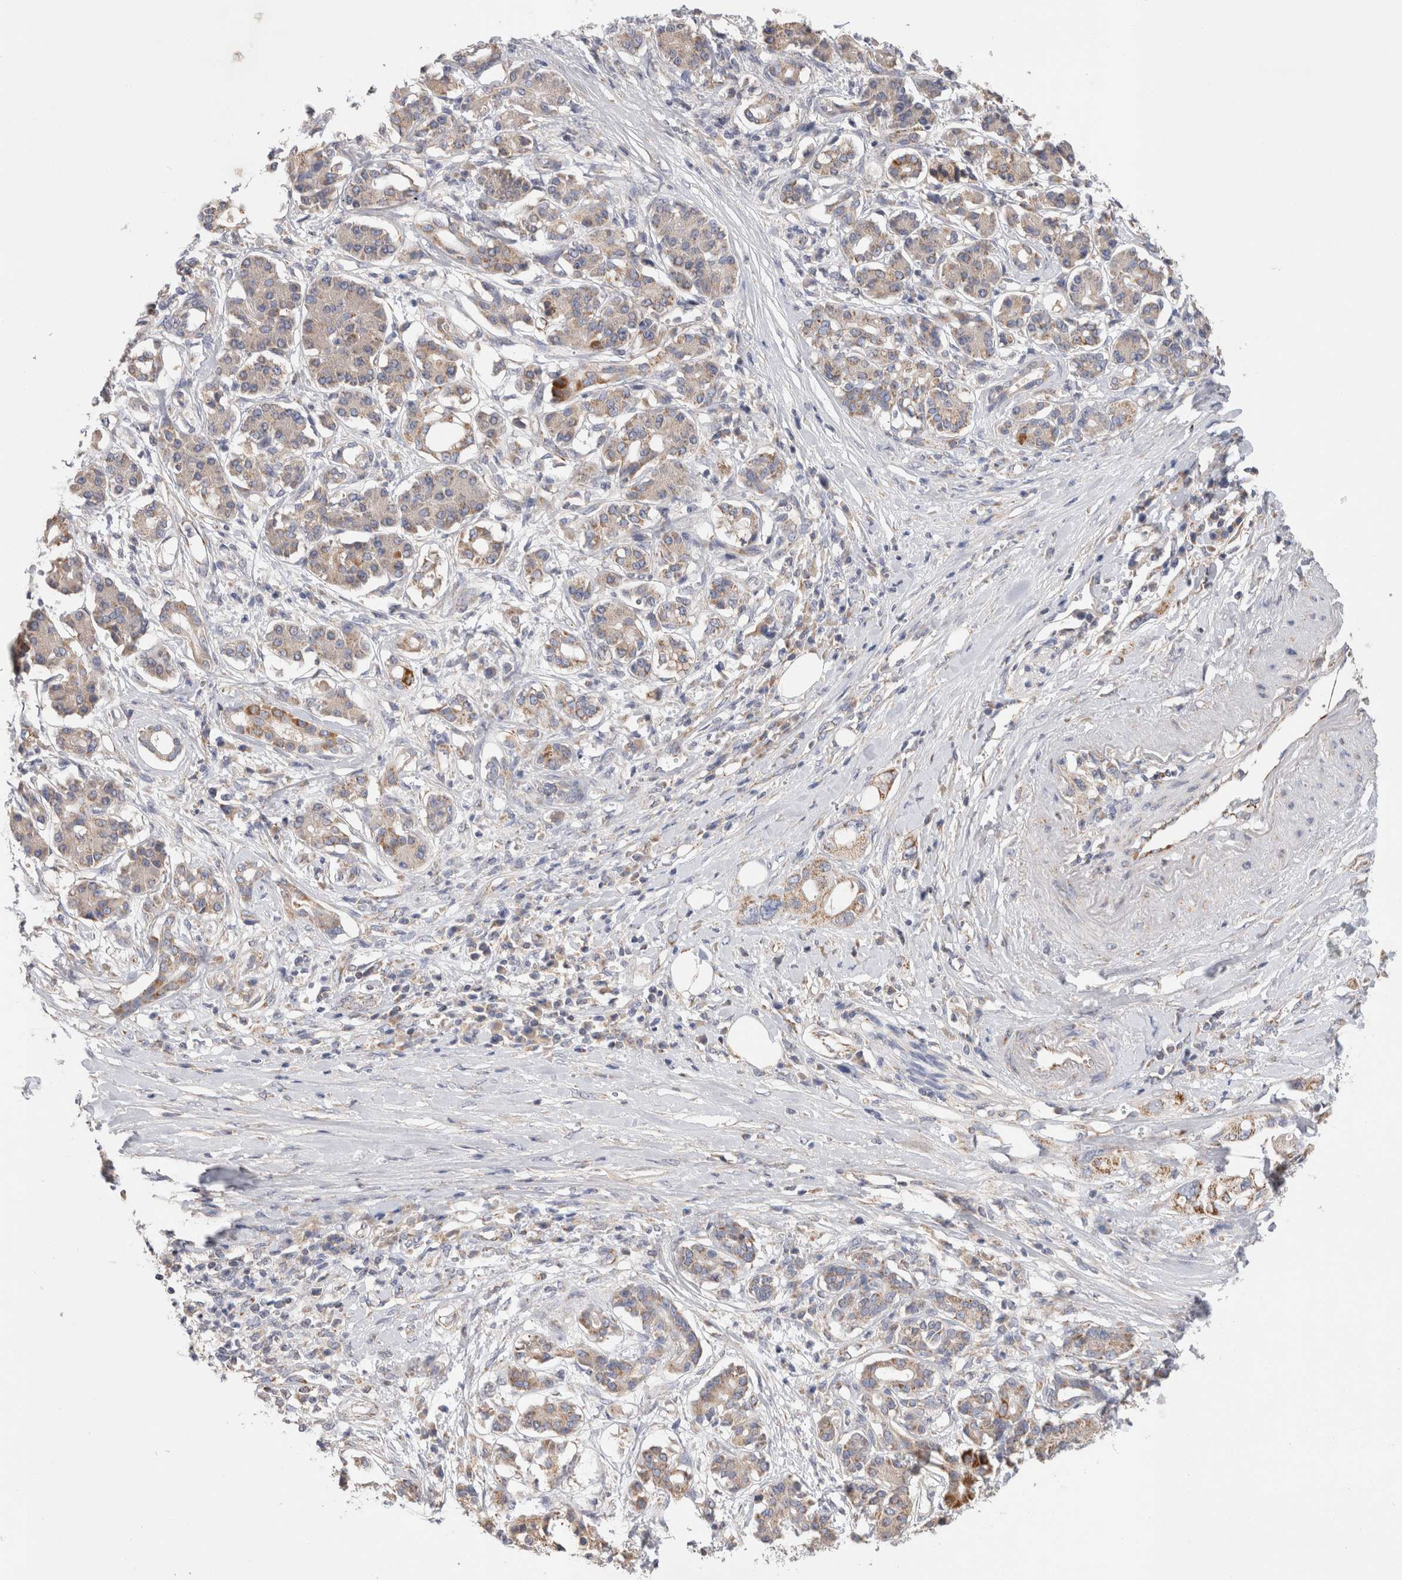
{"staining": {"intensity": "weak", "quantity": ">75%", "location": "cytoplasmic/membranous"}, "tissue": "pancreatic cancer", "cell_type": "Tumor cells", "image_type": "cancer", "snomed": [{"axis": "morphology", "description": "Adenocarcinoma, NOS"}, {"axis": "topography", "description": "Pancreas"}], "caption": "IHC of pancreatic cancer (adenocarcinoma) displays low levels of weak cytoplasmic/membranous positivity in about >75% of tumor cells.", "gene": "IARS2", "patient": {"sex": "female", "age": 56}}